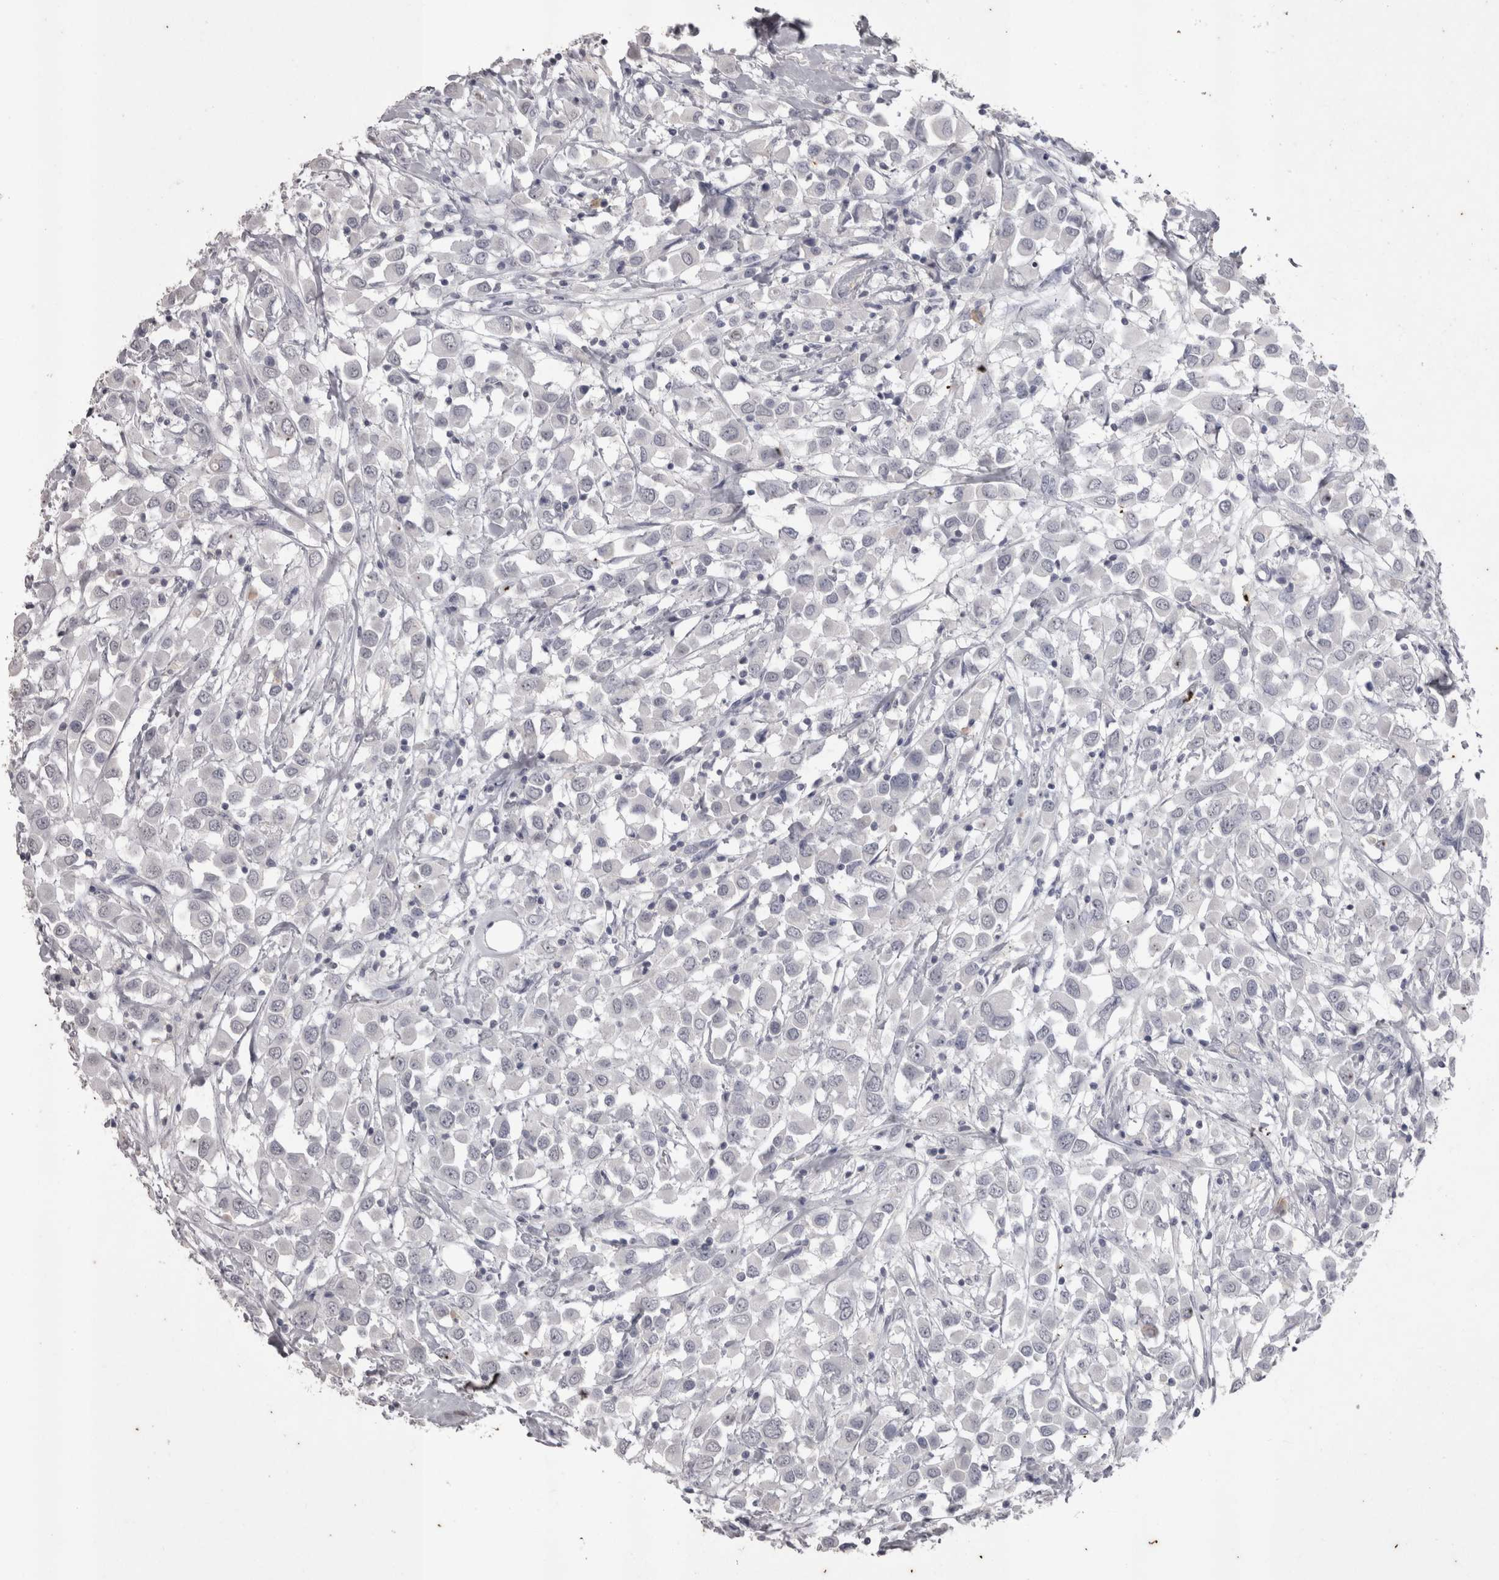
{"staining": {"intensity": "negative", "quantity": "none", "location": "none"}, "tissue": "breast cancer", "cell_type": "Tumor cells", "image_type": "cancer", "snomed": [{"axis": "morphology", "description": "Duct carcinoma"}, {"axis": "topography", "description": "Breast"}], "caption": "Human breast cancer stained for a protein using immunohistochemistry (IHC) reveals no staining in tumor cells.", "gene": "LAX1", "patient": {"sex": "female", "age": 61}}